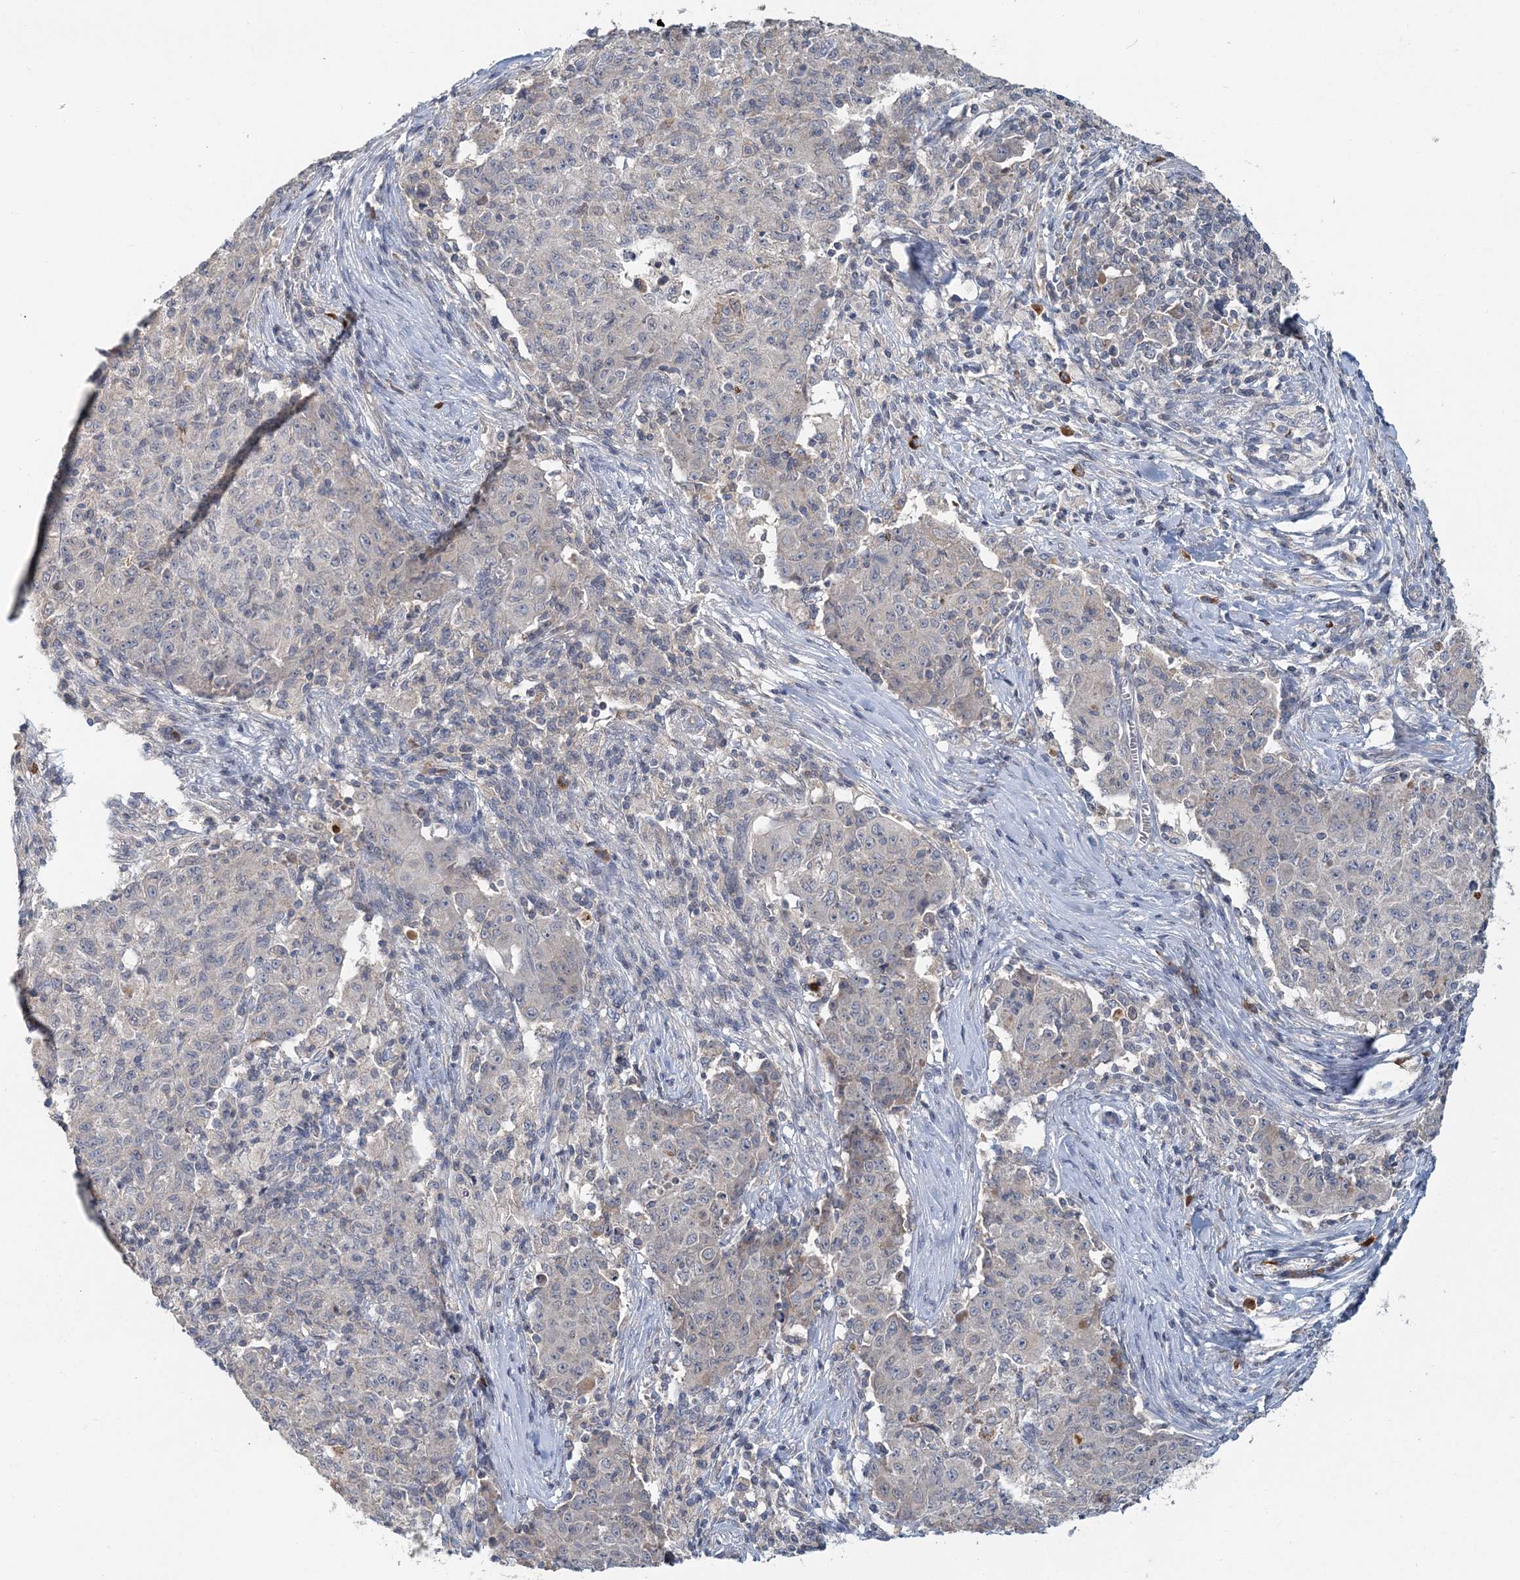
{"staining": {"intensity": "negative", "quantity": "none", "location": "none"}, "tissue": "ovarian cancer", "cell_type": "Tumor cells", "image_type": "cancer", "snomed": [{"axis": "morphology", "description": "Carcinoma, endometroid"}, {"axis": "topography", "description": "Ovary"}], "caption": "This is an immunohistochemistry (IHC) micrograph of human ovarian cancer (endometroid carcinoma). There is no expression in tumor cells.", "gene": "RNF25", "patient": {"sex": "female", "age": 42}}